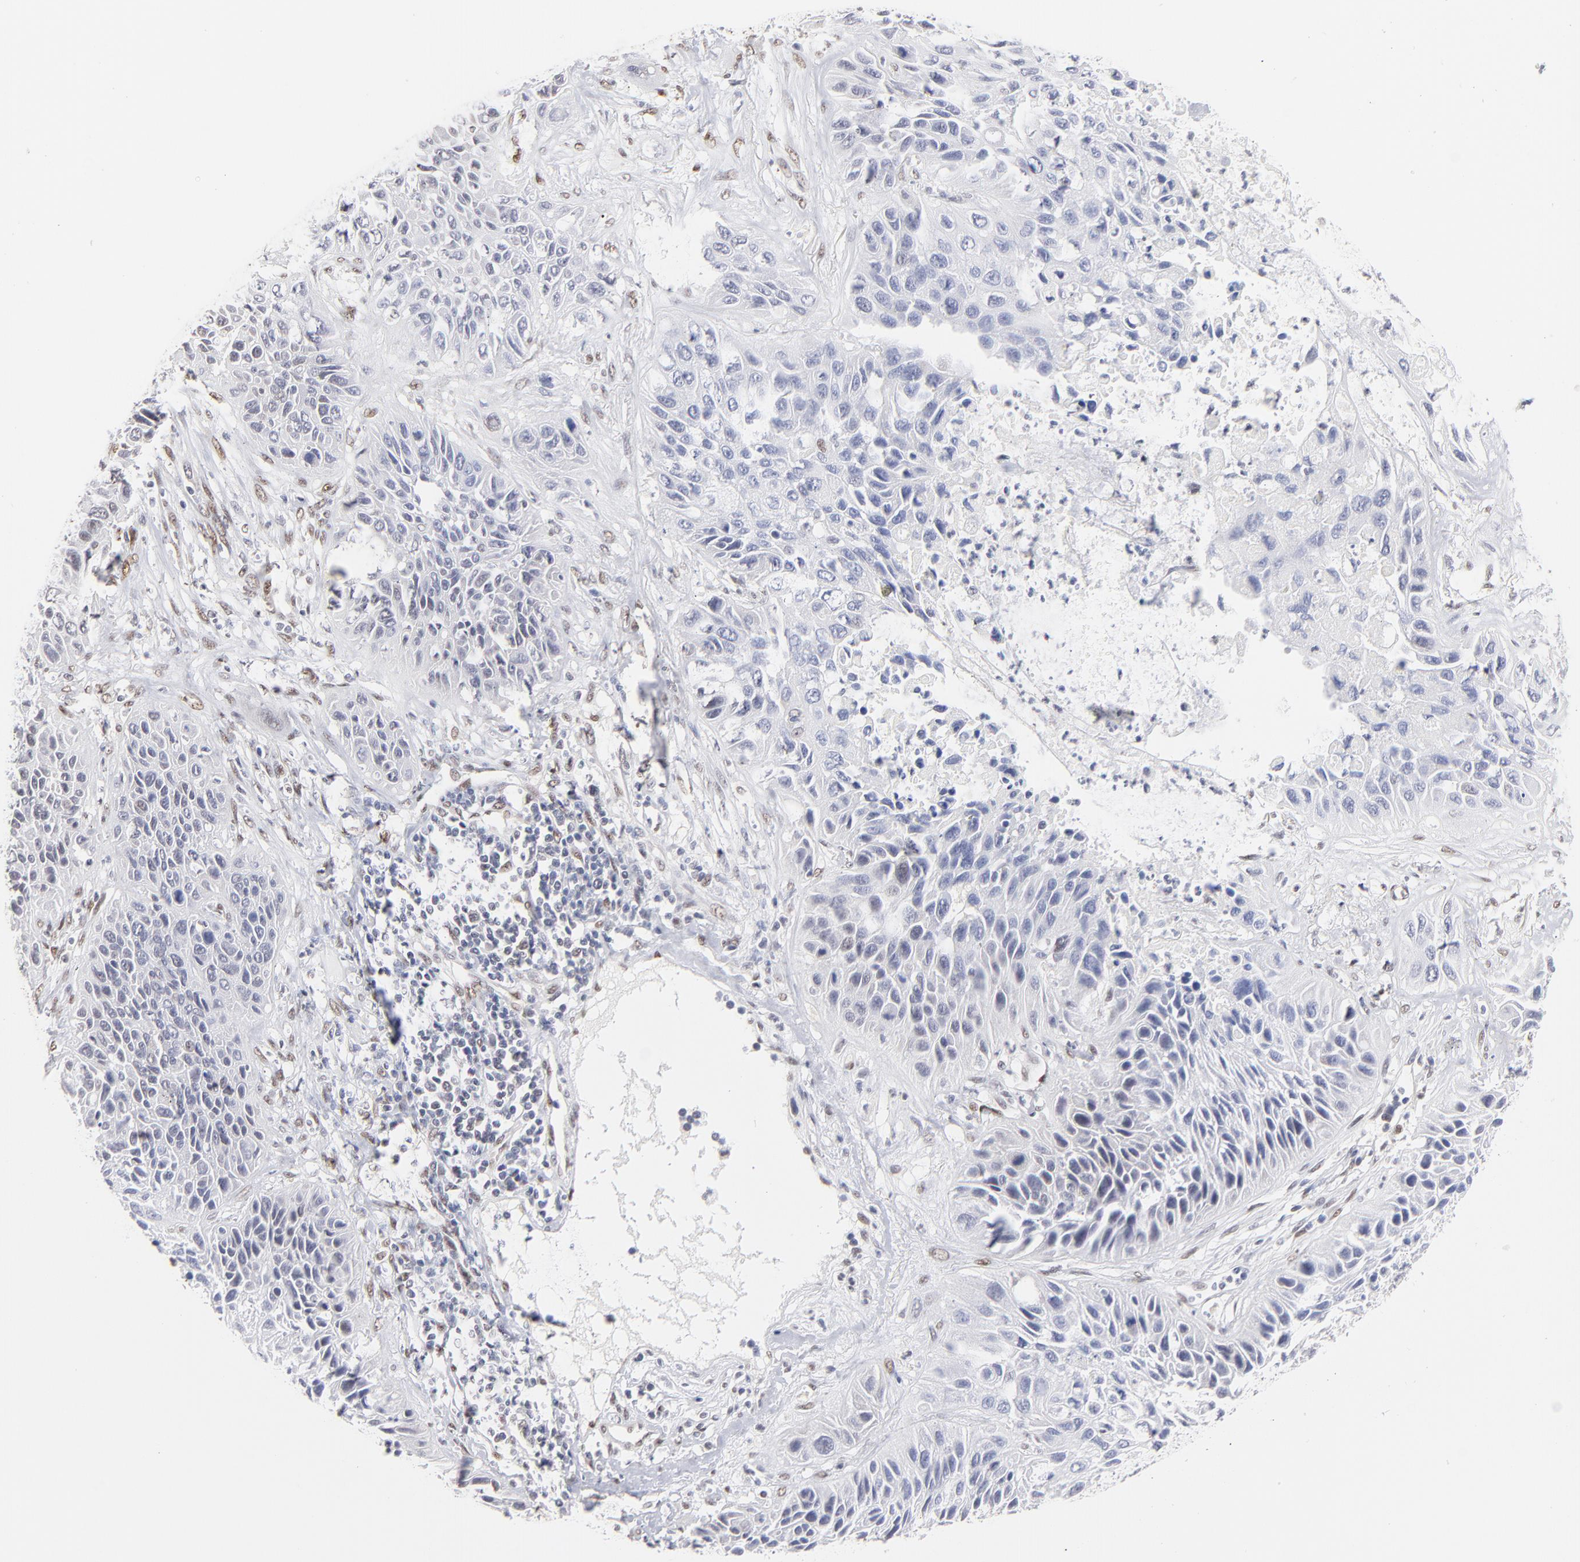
{"staining": {"intensity": "weak", "quantity": "<25%", "location": "nuclear"}, "tissue": "lung cancer", "cell_type": "Tumor cells", "image_type": "cancer", "snomed": [{"axis": "morphology", "description": "Squamous cell carcinoma, NOS"}, {"axis": "topography", "description": "Lung"}], "caption": "Lung cancer (squamous cell carcinoma) was stained to show a protein in brown. There is no significant staining in tumor cells.", "gene": "STAT3", "patient": {"sex": "female", "age": 76}}